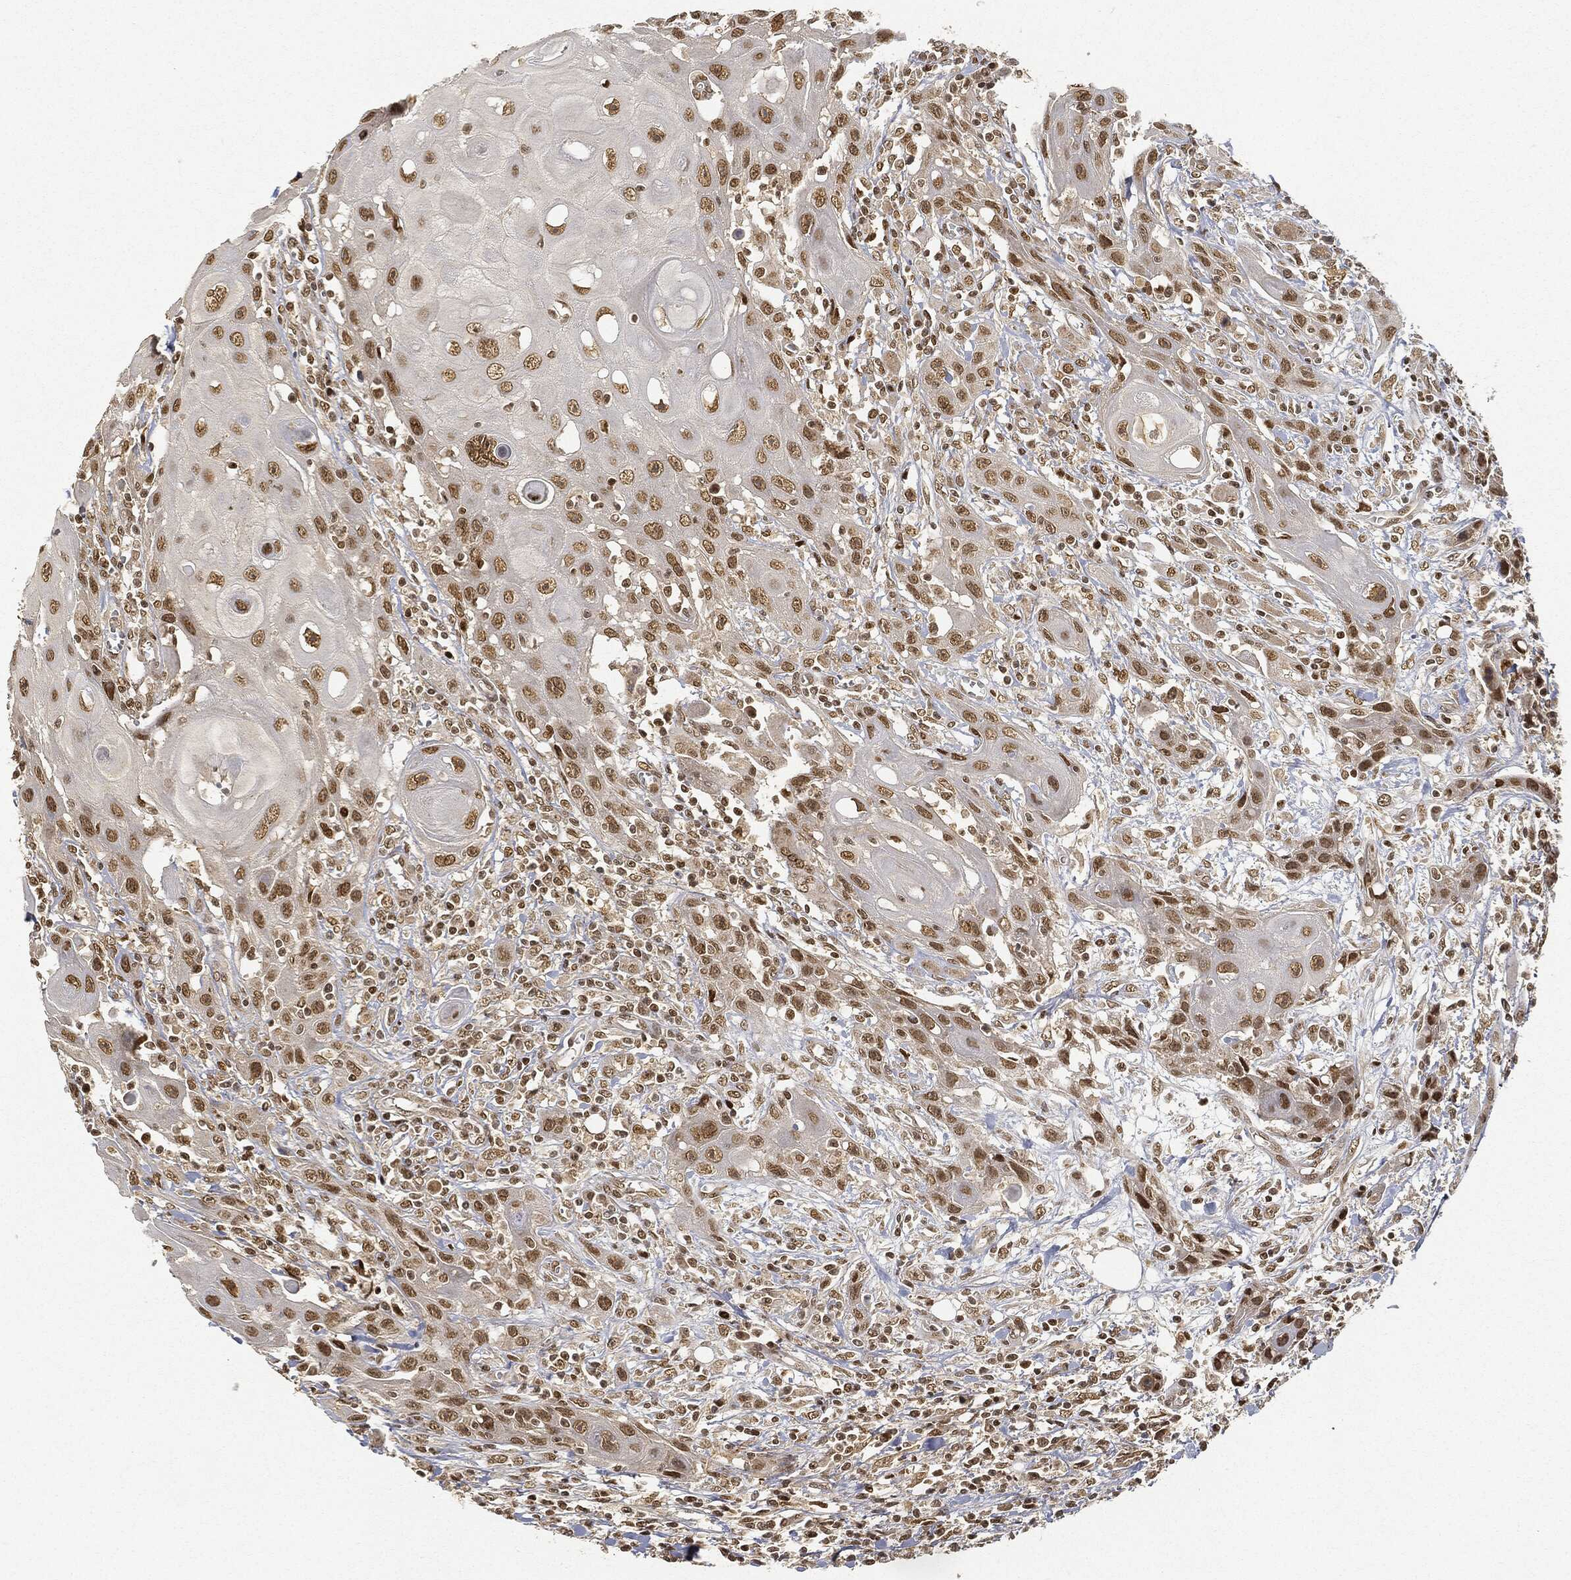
{"staining": {"intensity": "moderate", "quantity": ">75%", "location": "nuclear"}, "tissue": "head and neck cancer", "cell_type": "Tumor cells", "image_type": "cancer", "snomed": [{"axis": "morphology", "description": "Normal tissue, NOS"}, {"axis": "morphology", "description": "Squamous cell carcinoma, NOS"}, {"axis": "topography", "description": "Oral tissue"}, {"axis": "topography", "description": "Head-Neck"}], "caption": "DAB immunohistochemical staining of head and neck squamous cell carcinoma exhibits moderate nuclear protein expression in about >75% of tumor cells. The staining is performed using DAB brown chromogen to label protein expression. The nuclei are counter-stained blue using hematoxylin.", "gene": "CIB1", "patient": {"sex": "male", "age": 71}}